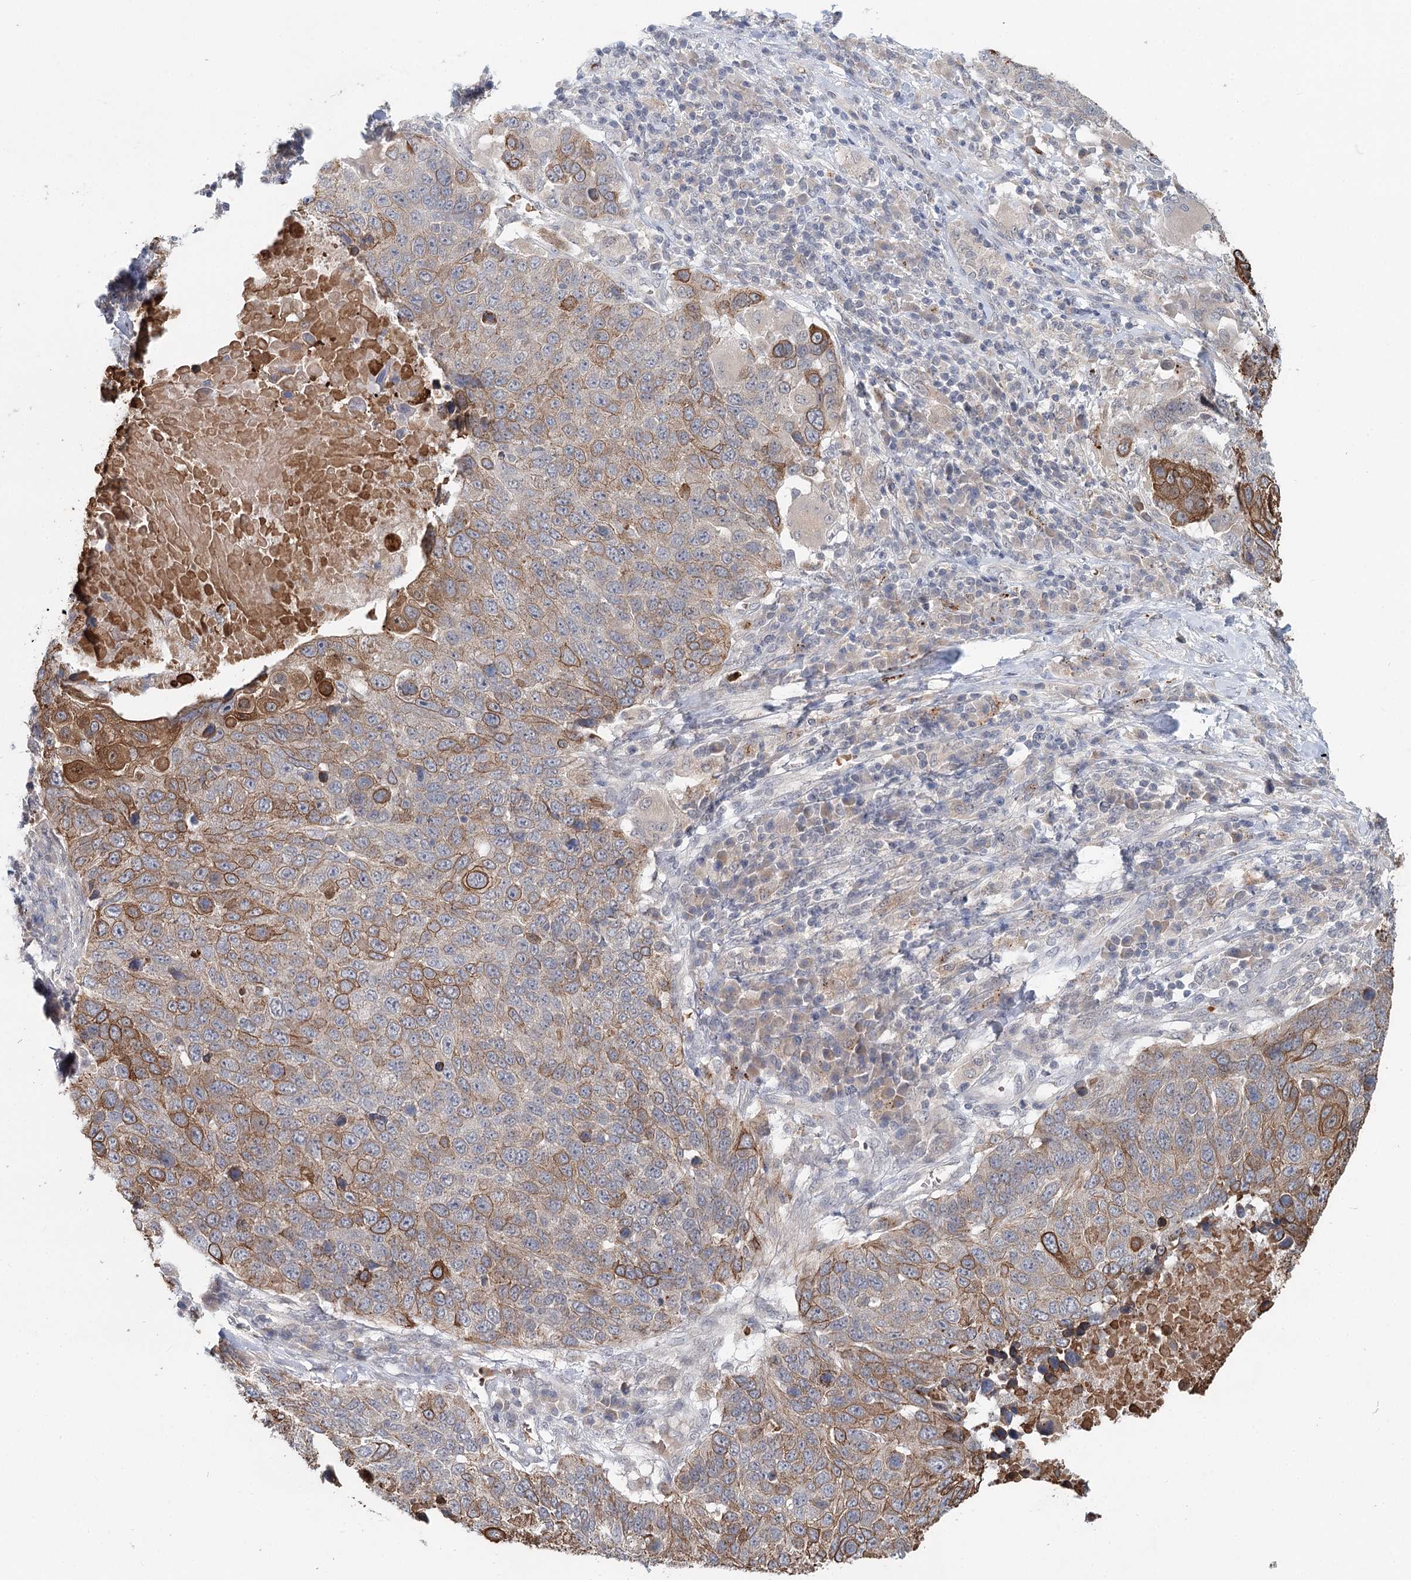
{"staining": {"intensity": "moderate", "quantity": "25%-75%", "location": "cytoplasmic/membranous"}, "tissue": "lung cancer", "cell_type": "Tumor cells", "image_type": "cancer", "snomed": [{"axis": "morphology", "description": "Normal tissue, NOS"}, {"axis": "morphology", "description": "Squamous cell carcinoma, NOS"}, {"axis": "topography", "description": "Lymph node"}, {"axis": "topography", "description": "Lung"}], "caption": "Lung squamous cell carcinoma stained for a protein (brown) reveals moderate cytoplasmic/membranous positive expression in about 25%-75% of tumor cells.", "gene": "FBXO7", "patient": {"sex": "male", "age": 66}}